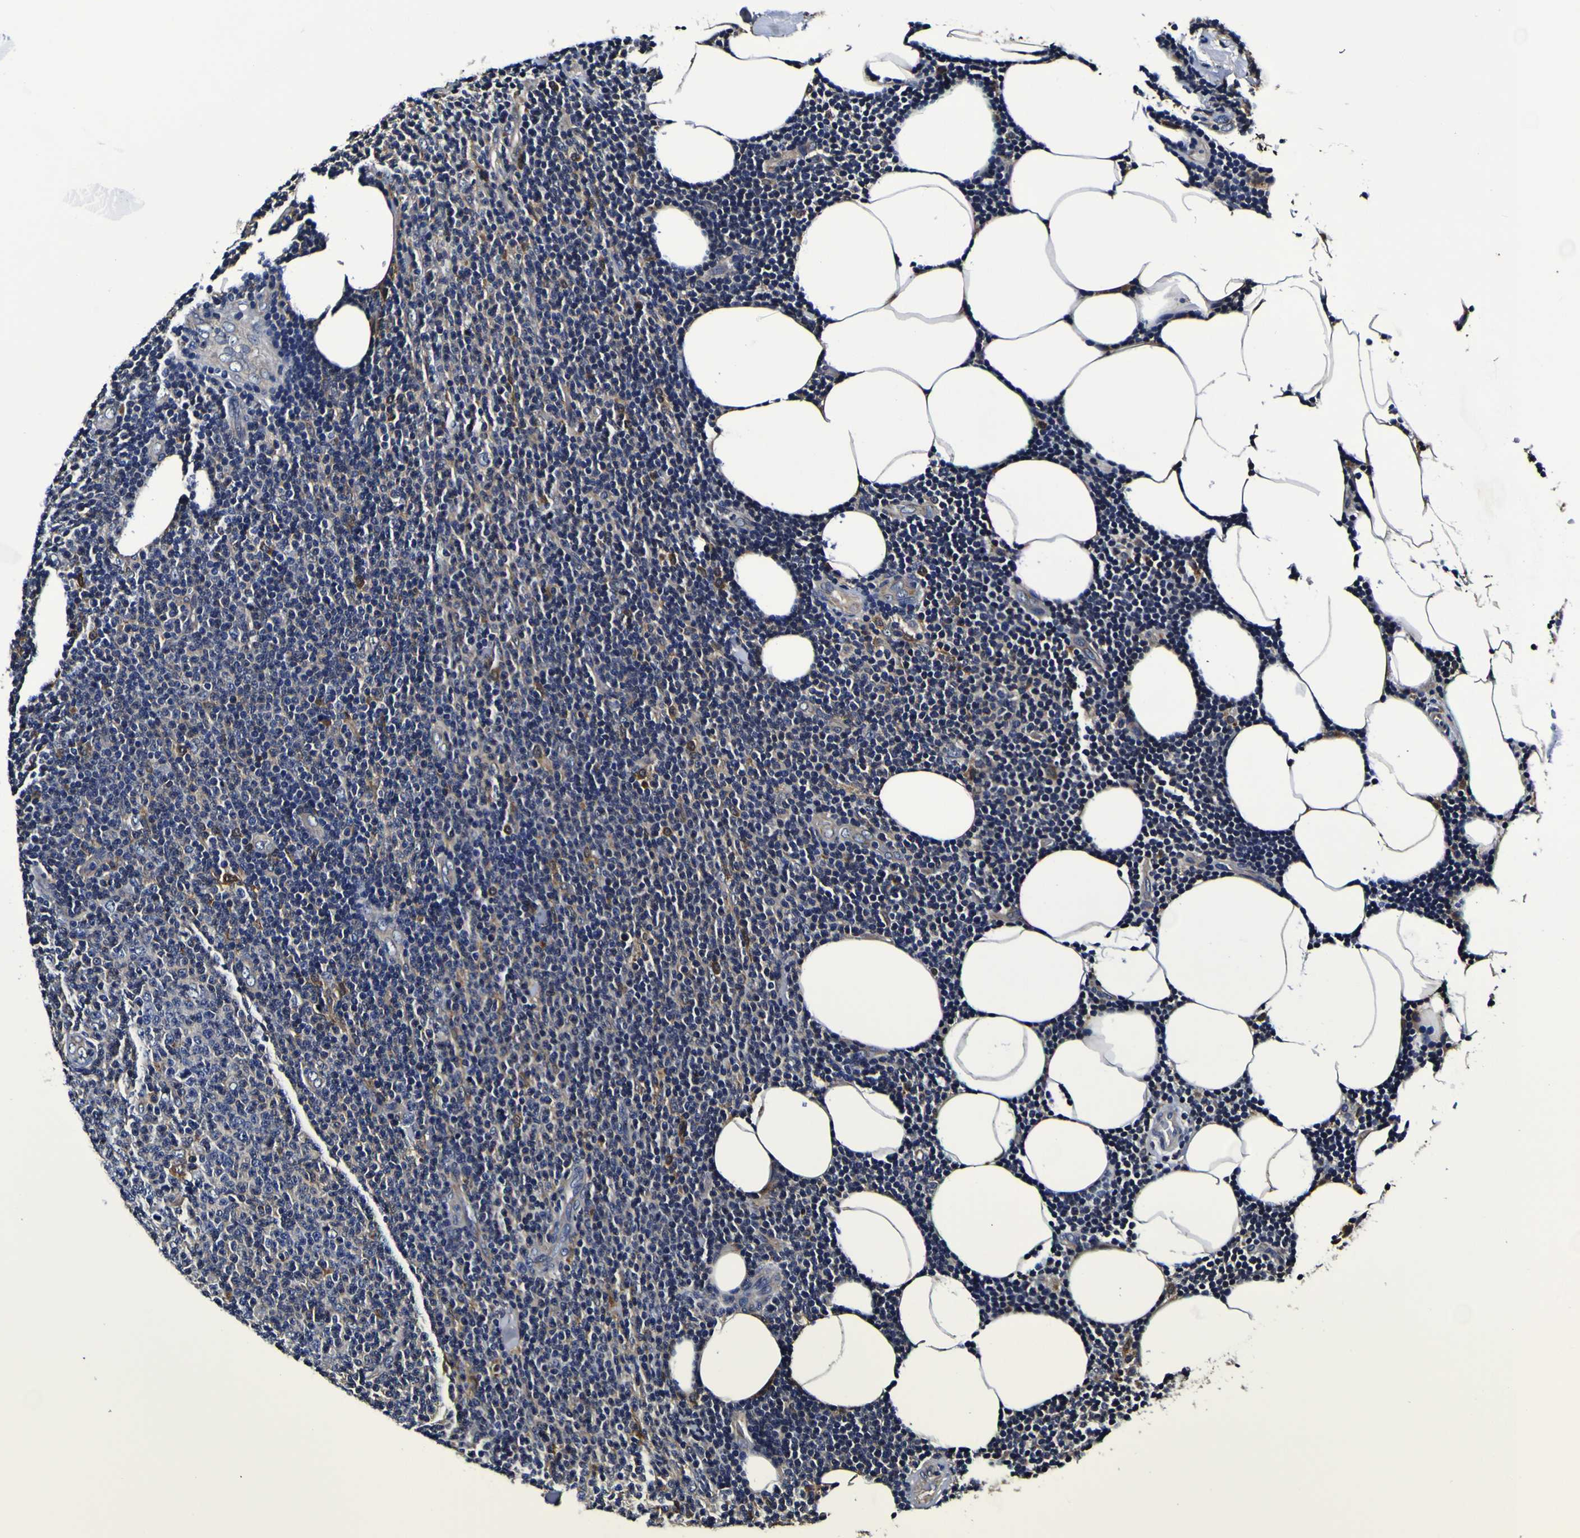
{"staining": {"intensity": "moderate", "quantity": "<25%", "location": "cytoplasmic/membranous"}, "tissue": "lymphoma", "cell_type": "Tumor cells", "image_type": "cancer", "snomed": [{"axis": "morphology", "description": "Malignant lymphoma, non-Hodgkin's type, Low grade"}, {"axis": "topography", "description": "Lymph node"}], "caption": "Lymphoma stained with DAB IHC reveals low levels of moderate cytoplasmic/membranous staining in about <25% of tumor cells.", "gene": "GPX1", "patient": {"sex": "male", "age": 66}}